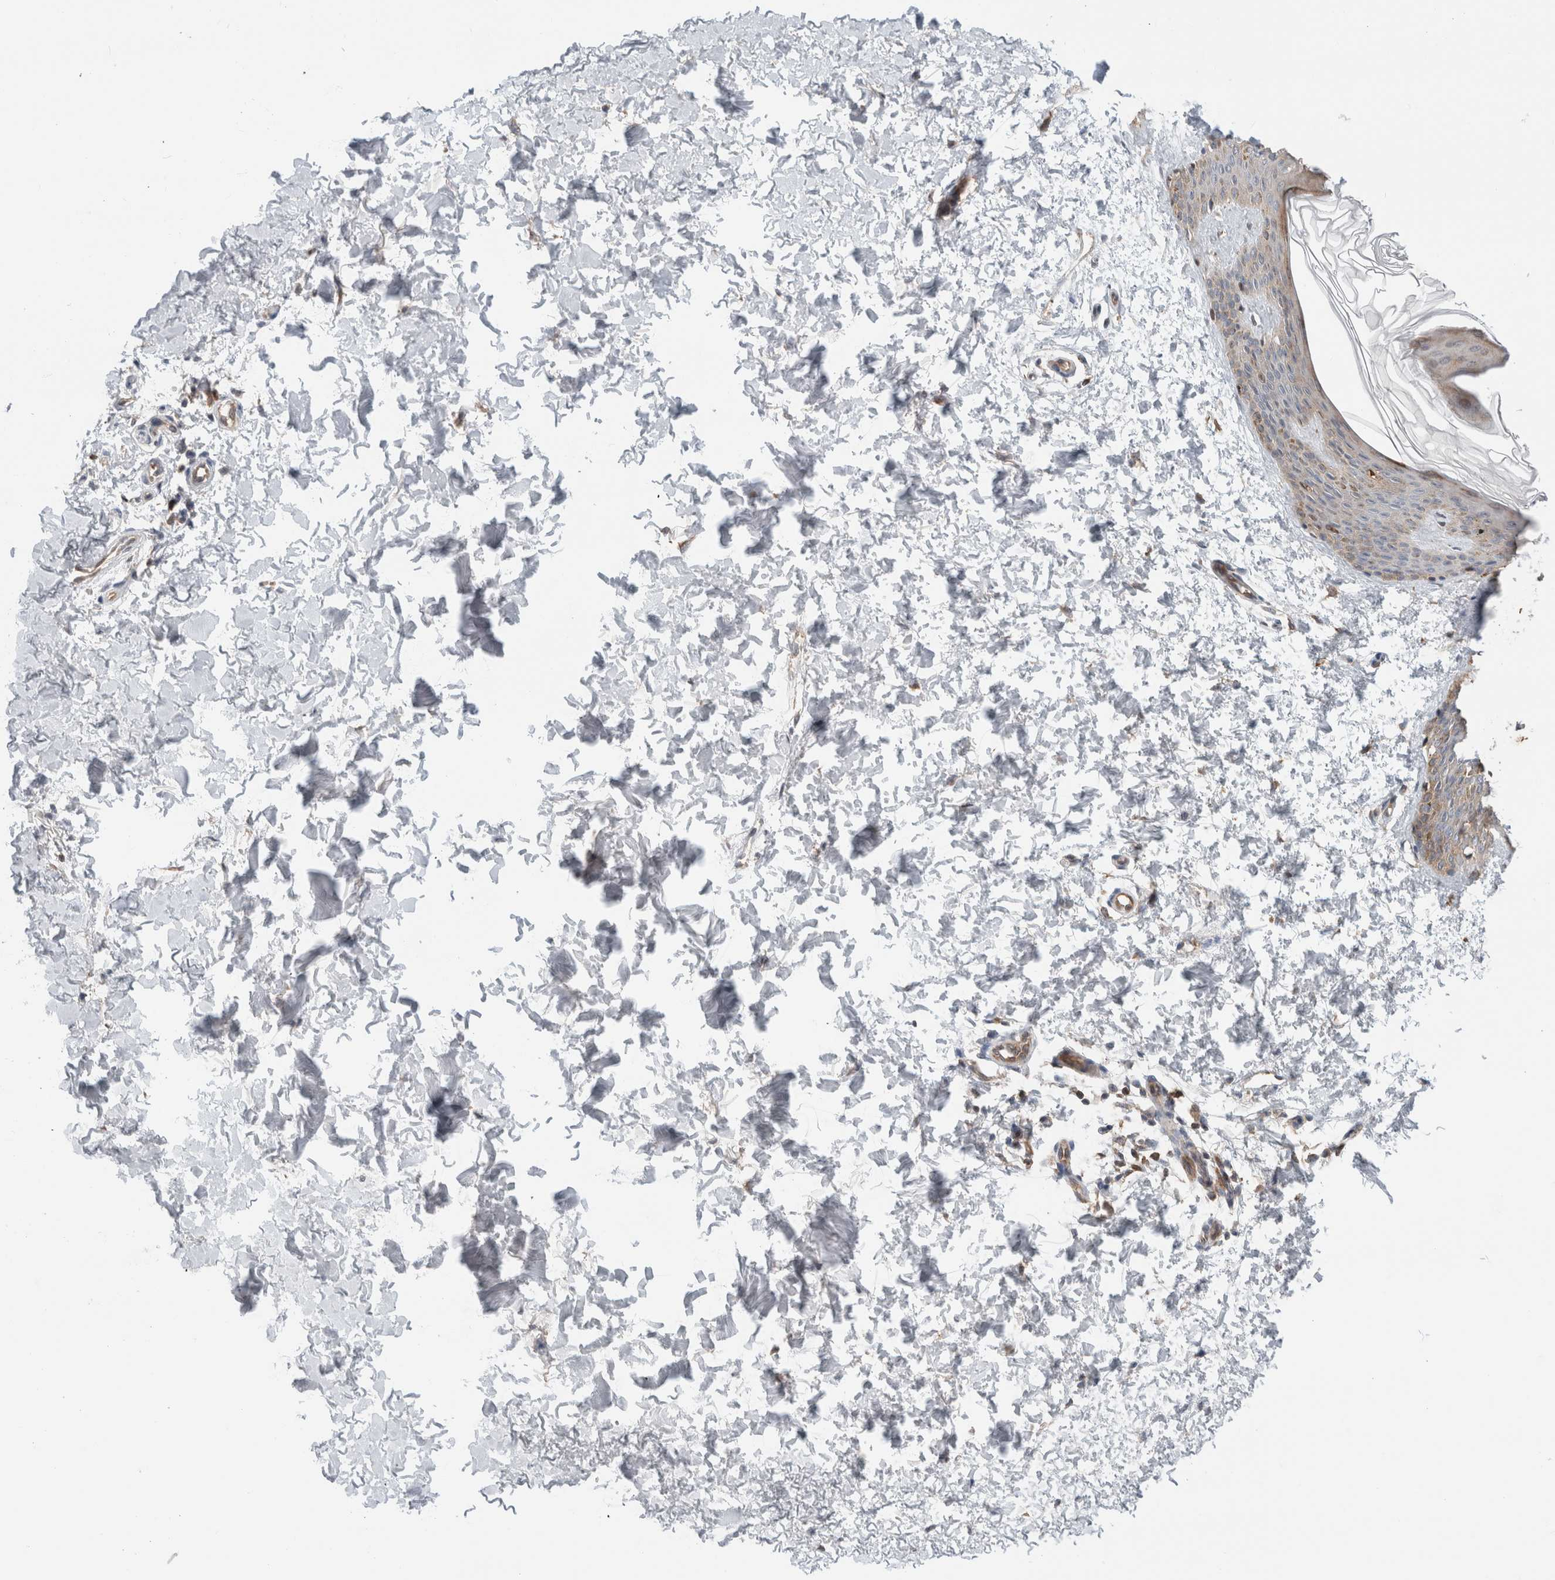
{"staining": {"intensity": "negative", "quantity": "none", "location": "none"}, "tissue": "skin", "cell_type": "Fibroblasts", "image_type": "normal", "snomed": [{"axis": "morphology", "description": "Normal tissue, NOS"}, {"axis": "morphology", "description": "Neoplasm, benign, NOS"}, {"axis": "topography", "description": "Skin"}, {"axis": "topography", "description": "Soft tissue"}], "caption": "The photomicrograph reveals no significant positivity in fibroblasts of skin. (DAB (3,3'-diaminobenzidine) immunohistochemistry with hematoxylin counter stain).", "gene": "XPNPEP1", "patient": {"sex": "male", "age": 26}}